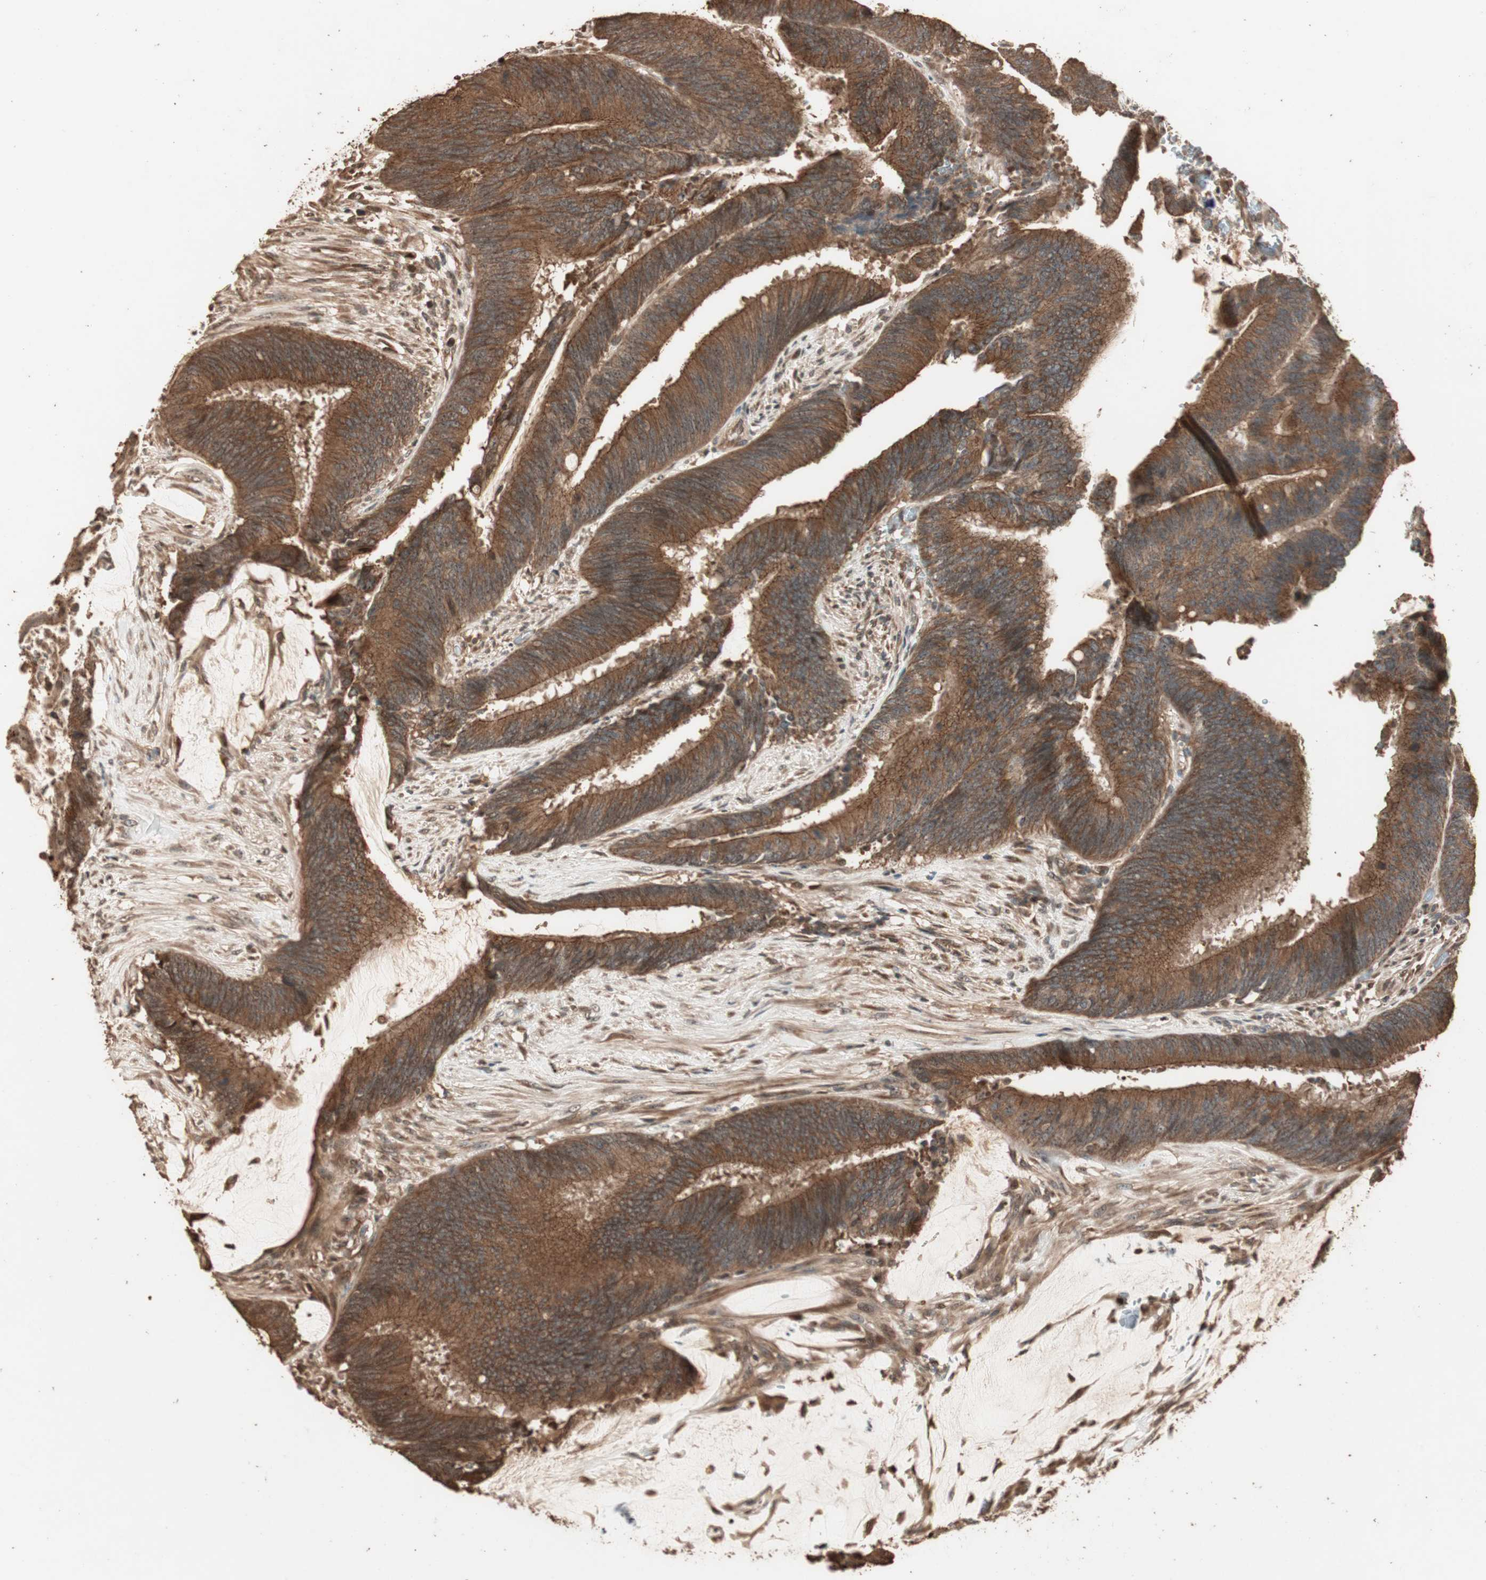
{"staining": {"intensity": "strong", "quantity": ">75%", "location": "cytoplasmic/membranous"}, "tissue": "colorectal cancer", "cell_type": "Tumor cells", "image_type": "cancer", "snomed": [{"axis": "morphology", "description": "Adenocarcinoma, NOS"}, {"axis": "topography", "description": "Rectum"}], "caption": "There is high levels of strong cytoplasmic/membranous positivity in tumor cells of colorectal adenocarcinoma, as demonstrated by immunohistochemical staining (brown color).", "gene": "USP20", "patient": {"sex": "female", "age": 66}}